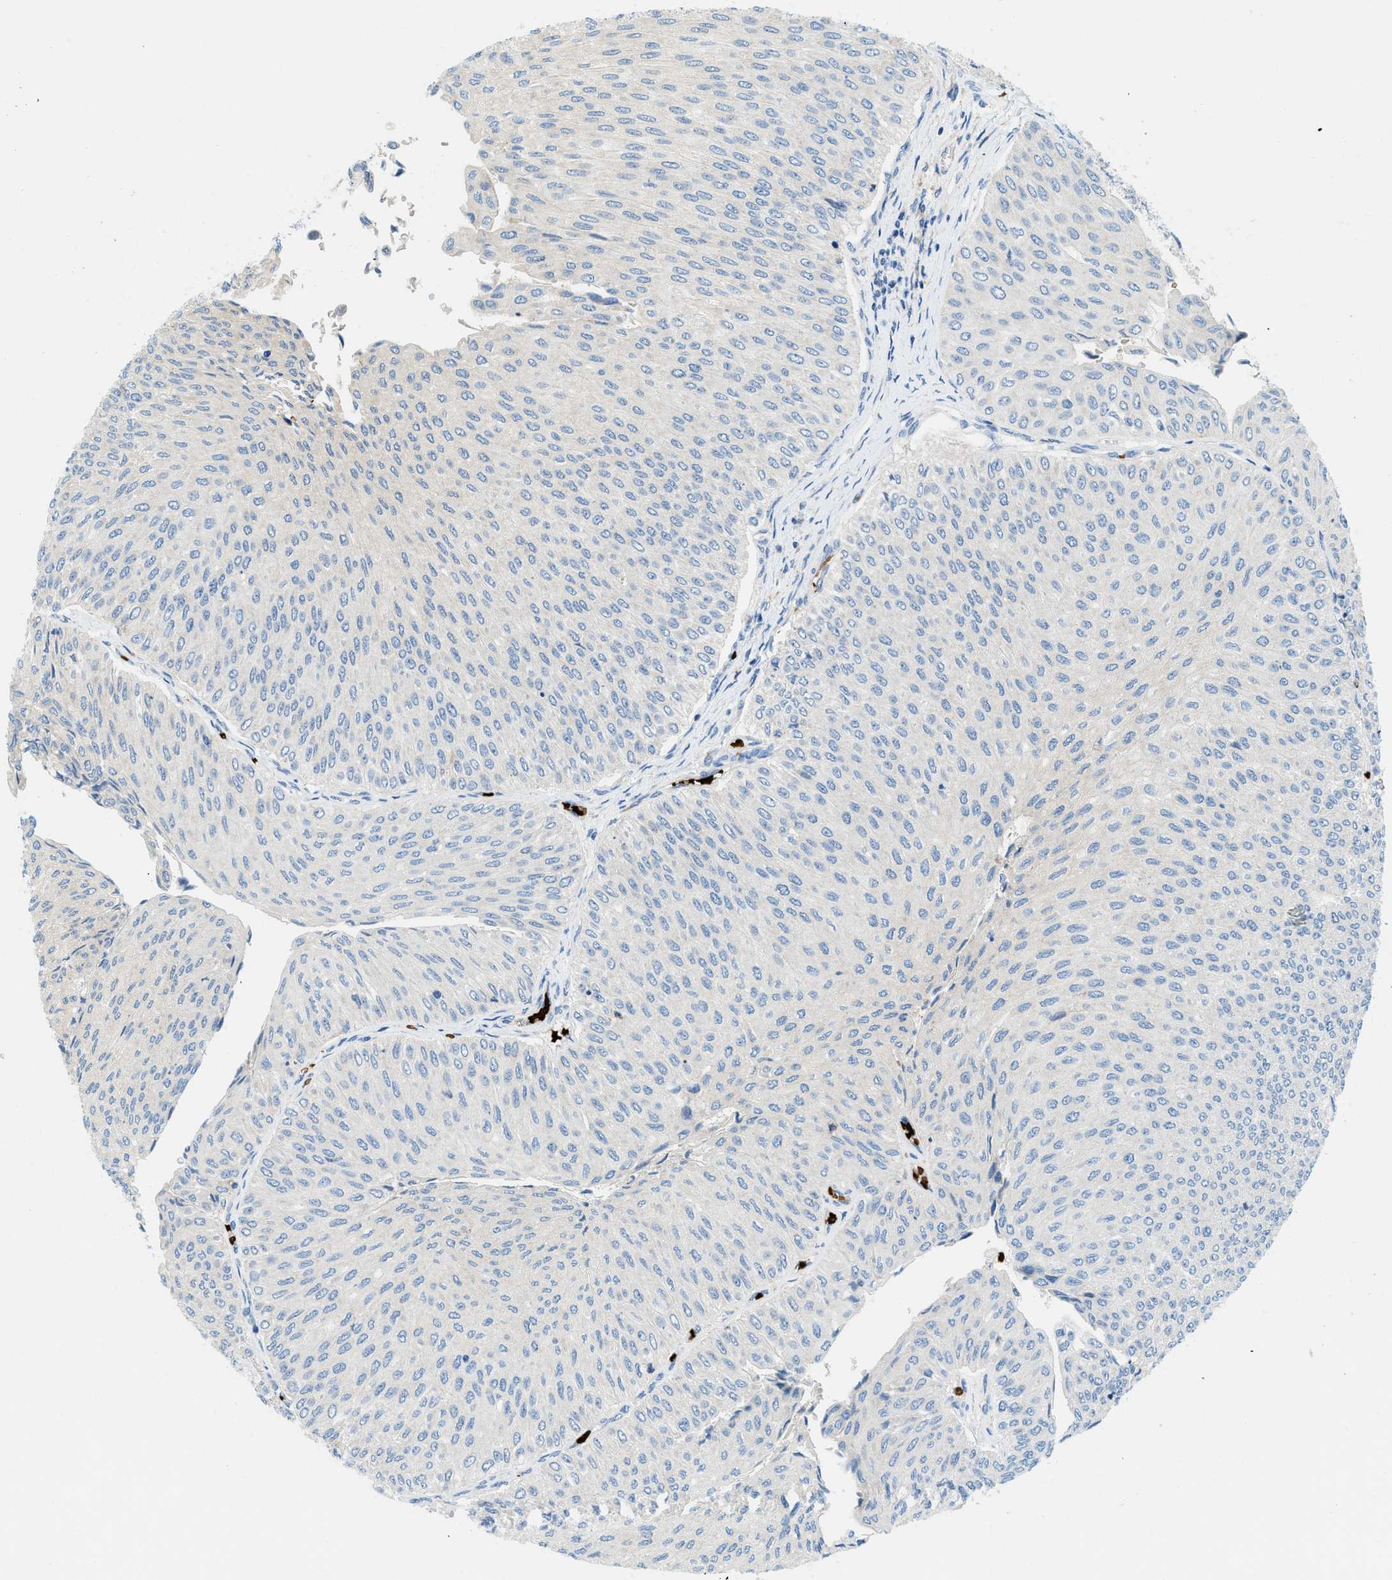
{"staining": {"intensity": "negative", "quantity": "none", "location": "none"}, "tissue": "urothelial cancer", "cell_type": "Tumor cells", "image_type": "cancer", "snomed": [{"axis": "morphology", "description": "Urothelial carcinoma, Low grade"}, {"axis": "topography", "description": "Urinary bladder"}], "caption": "The immunohistochemistry micrograph has no significant positivity in tumor cells of low-grade urothelial carcinoma tissue.", "gene": "ZNF831", "patient": {"sex": "male", "age": 78}}